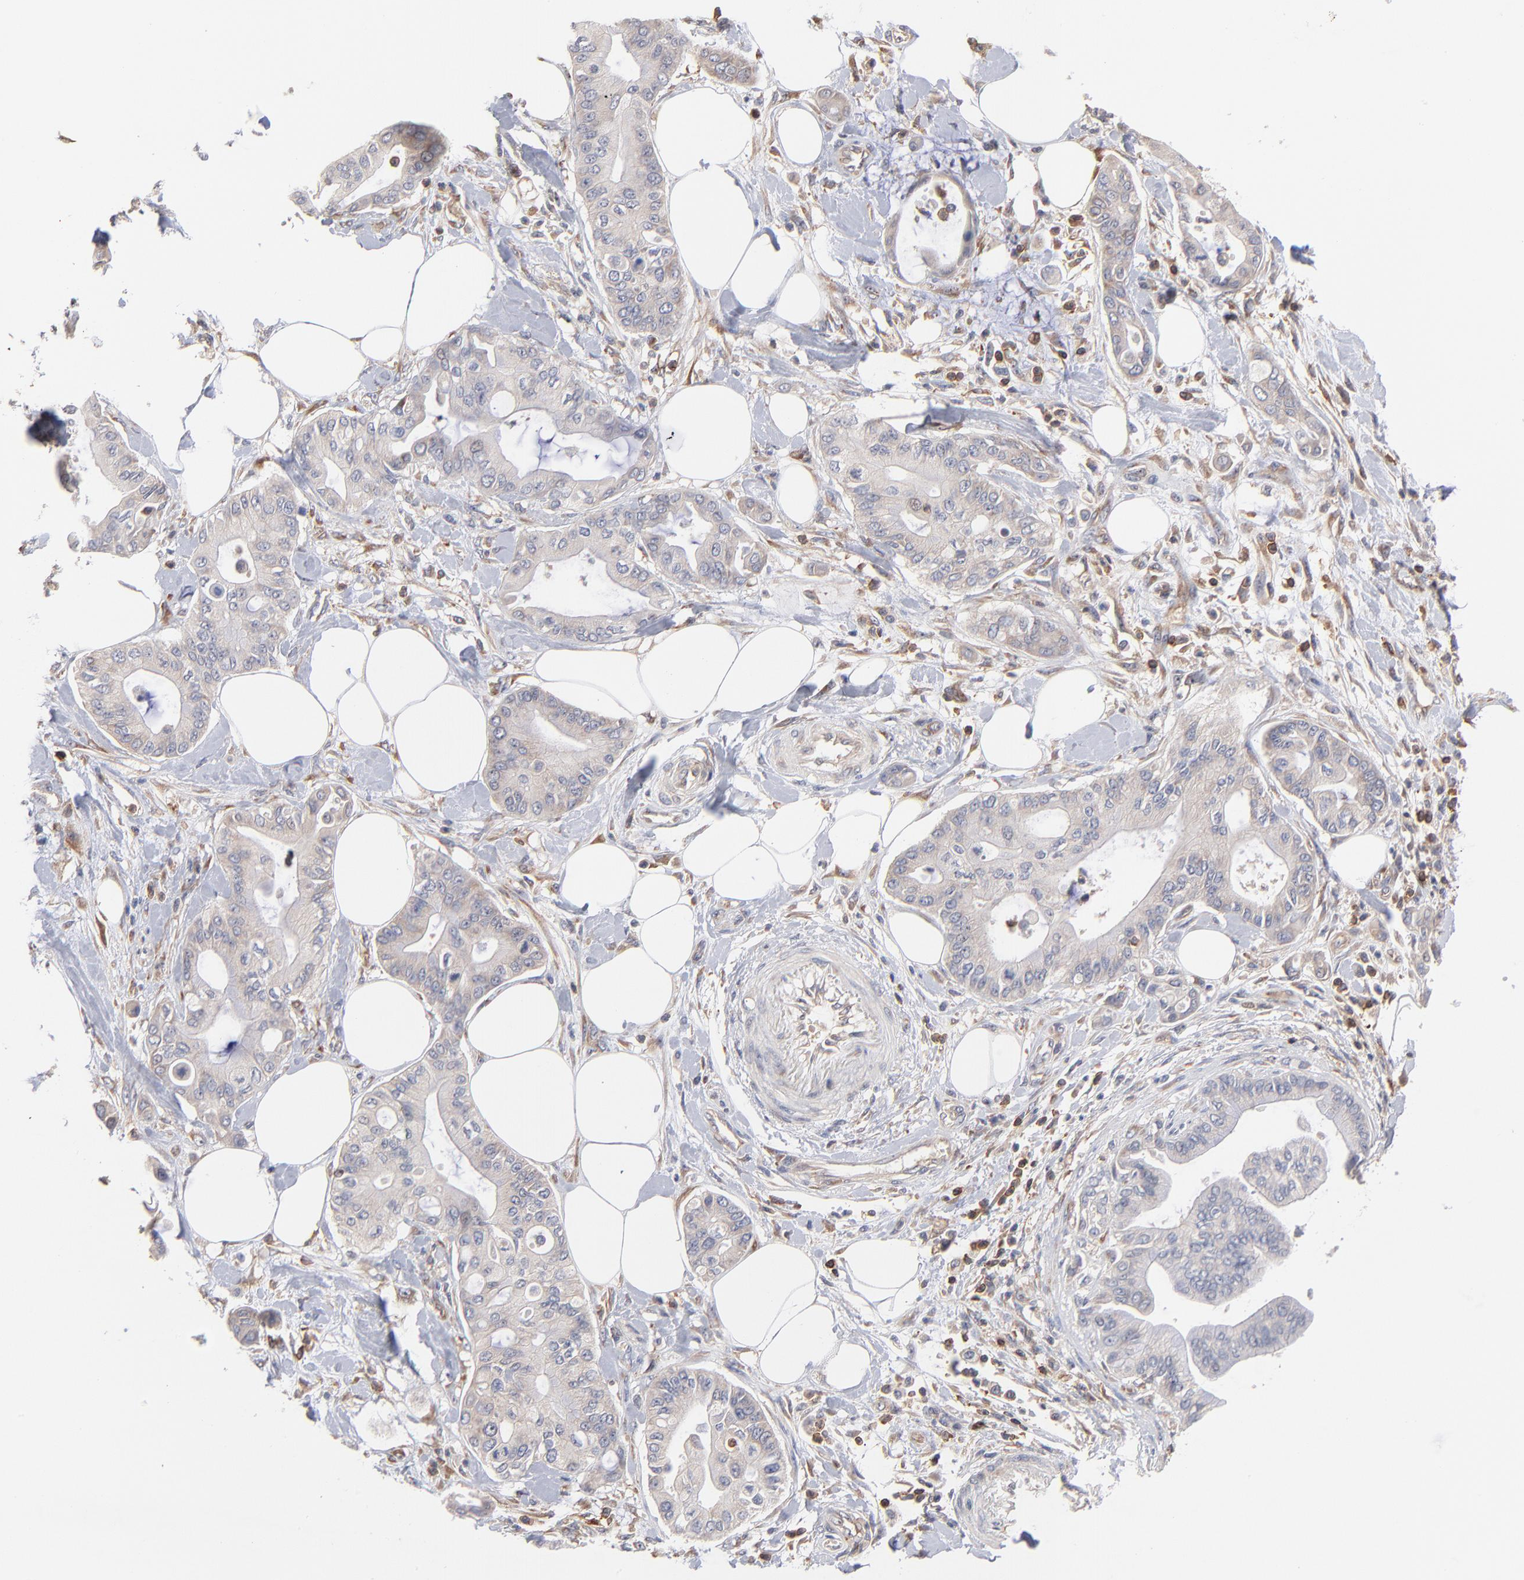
{"staining": {"intensity": "negative", "quantity": "none", "location": "none"}, "tissue": "pancreatic cancer", "cell_type": "Tumor cells", "image_type": "cancer", "snomed": [{"axis": "morphology", "description": "Adenocarcinoma, NOS"}, {"axis": "morphology", "description": "Adenocarcinoma, metastatic, NOS"}, {"axis": "topography", "description": "Lymph node"}, {"axis": "topography", "description": "Pancreas"}, {"axis": "topography", "description": "Duodenum"}], "caption": "Immunohistochemistry of human adenocarcinoma (pancreatic) demonstrates no expression in tumor cells.", "gene": "WIPF1", "patient": {"sex": "female", "age": 64}}